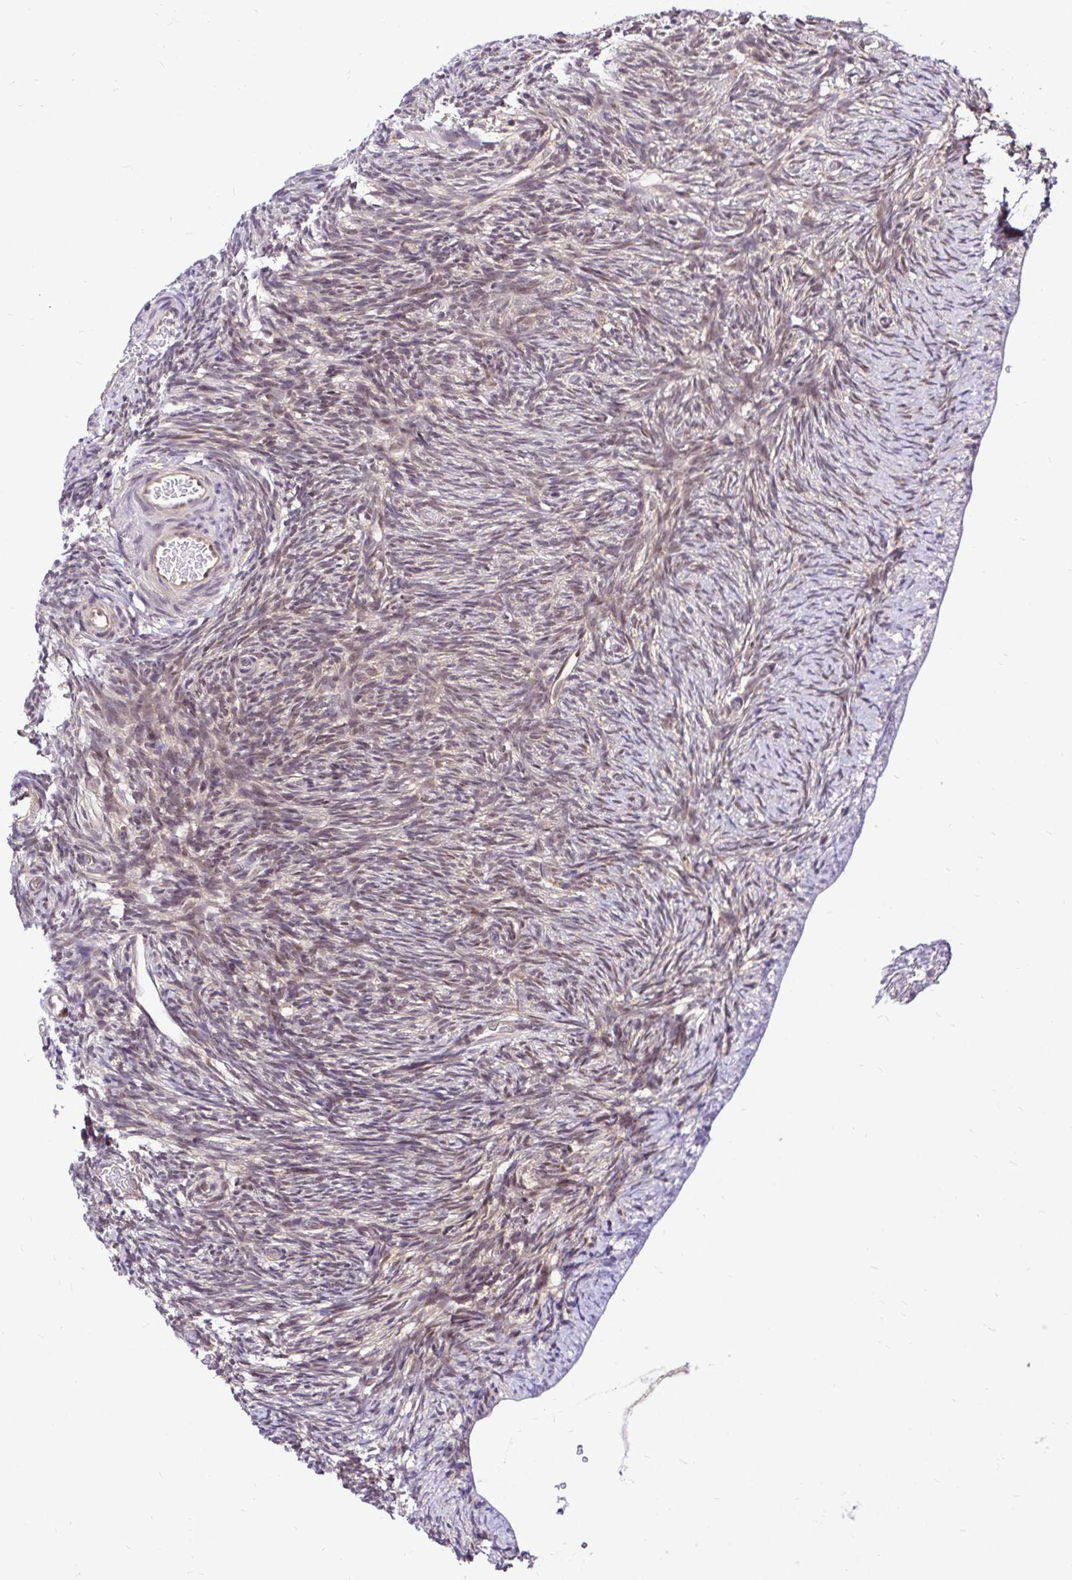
{"staining": {"intensity": "weak", "quantity": "25%-75%", "location": "cytoplasmic/membranous,nuclear"}, "tissue": "ovary", "cell_type": "Ovarian stroma cells", "image_type": "normal", "snomed": [{"axis": "morphology", "description": "Normal tissue, NOS"}, {"axis": "topography", "description": "Ovary"}], "caption": "Ovary stained with a brown dye demonstrates weak cytoplasmic/membranous,nuclear positive positivity in about 25%-75% of ovarian stroma cells.", "gene": "UBE2M", "patient": {"sex": "female", "age": 39}}